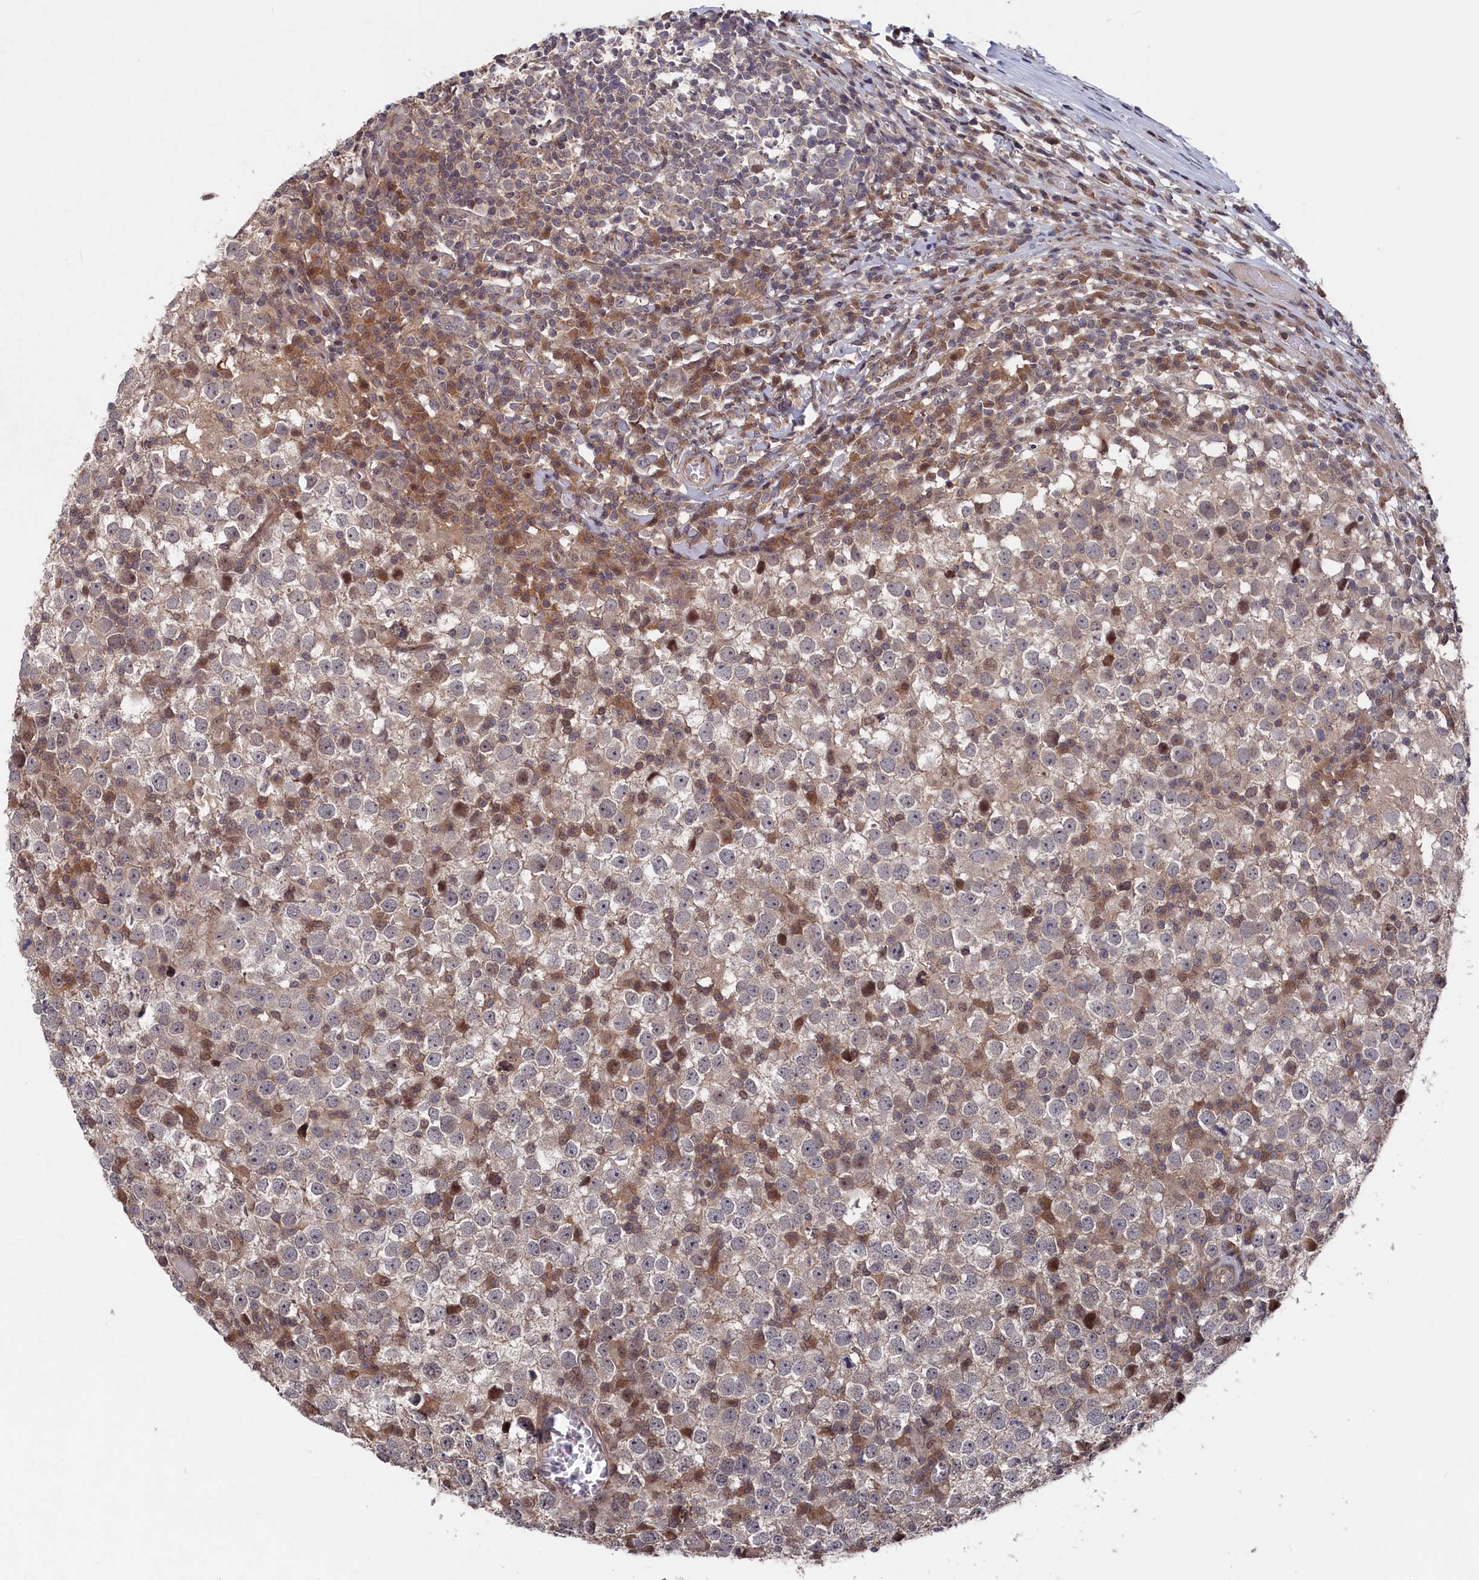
{"staining": {"intensity": "weak", "quantity": "<25%", "location": "cytoplasmic/membranous"}, "tissue": "testis cancer", "cell_type": "Tumor cells", "image_type": "cancer", "snomed": [{"axis": "morphology", "description": "Seminoma, NOS"}, {"axis": "topography", "description": "Testis"}], "caption": "This image is of testis cancer stained with IHC to label a protein in brown with the nuclei are counter-stained blue. There is no staining in tumor cells.", "gene": "TMC5", "patient": {"sex": "male", "age": 65}}